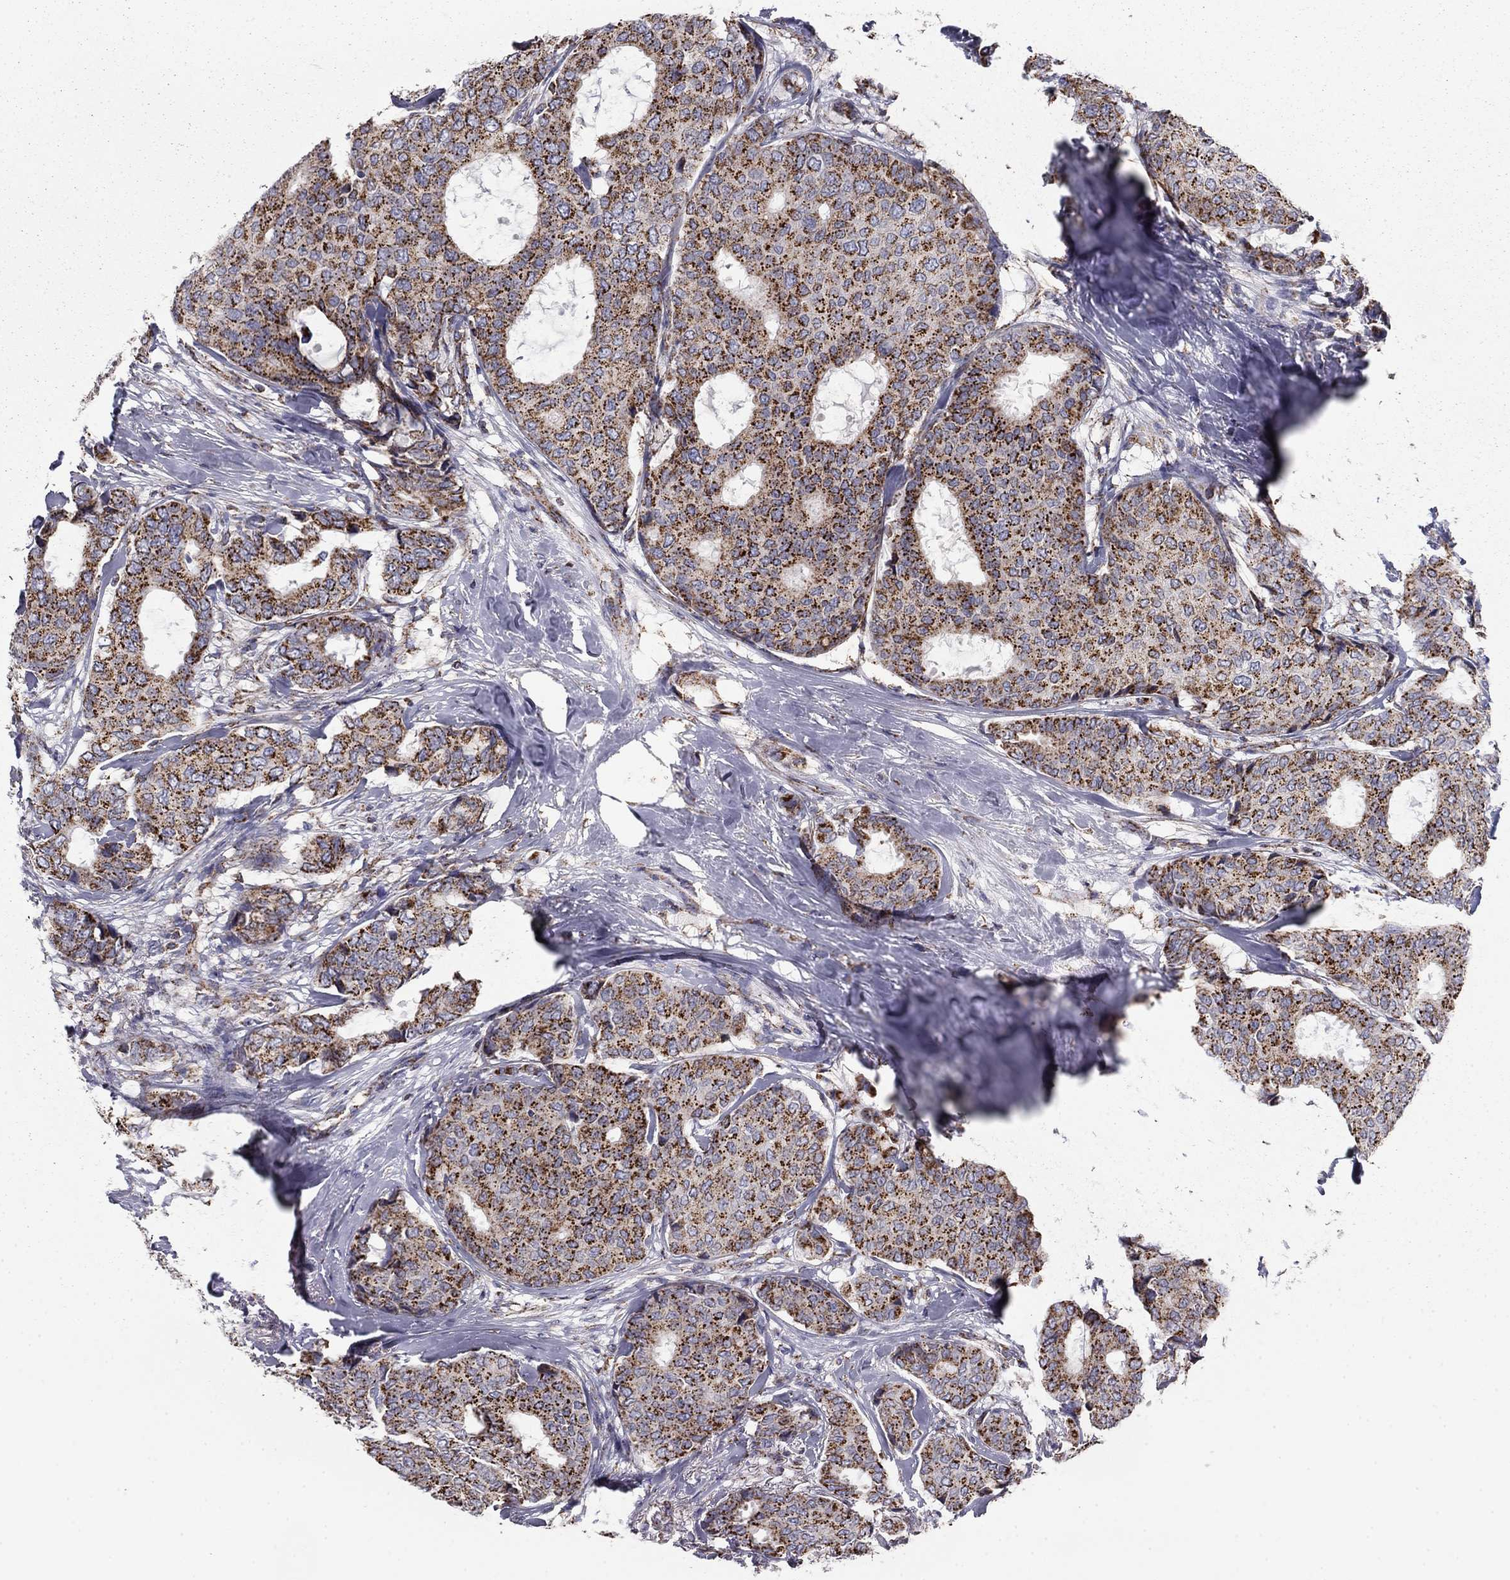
{"staining": {"intensity": "strong", "quantity": ">75%", "location": "cytoplasmic/membranous"}, "tissue": "breast cancer", "cell_type": "Tumor cells", "image_type": "cancer", "snomed": [{"axis": "morphology", "description": "Duct carcinoma"}, {"axis": "topography", "description": "Breast"}], "caption": "Immunohistochemical staining of human breast cancer (intraductal carcinoma) displays strong cytoplasmic/membranous protein staining in approximately >75% of tumor cells.", "gene": "NDUFV1", "patient": {"sex": "female", "age": 75}}